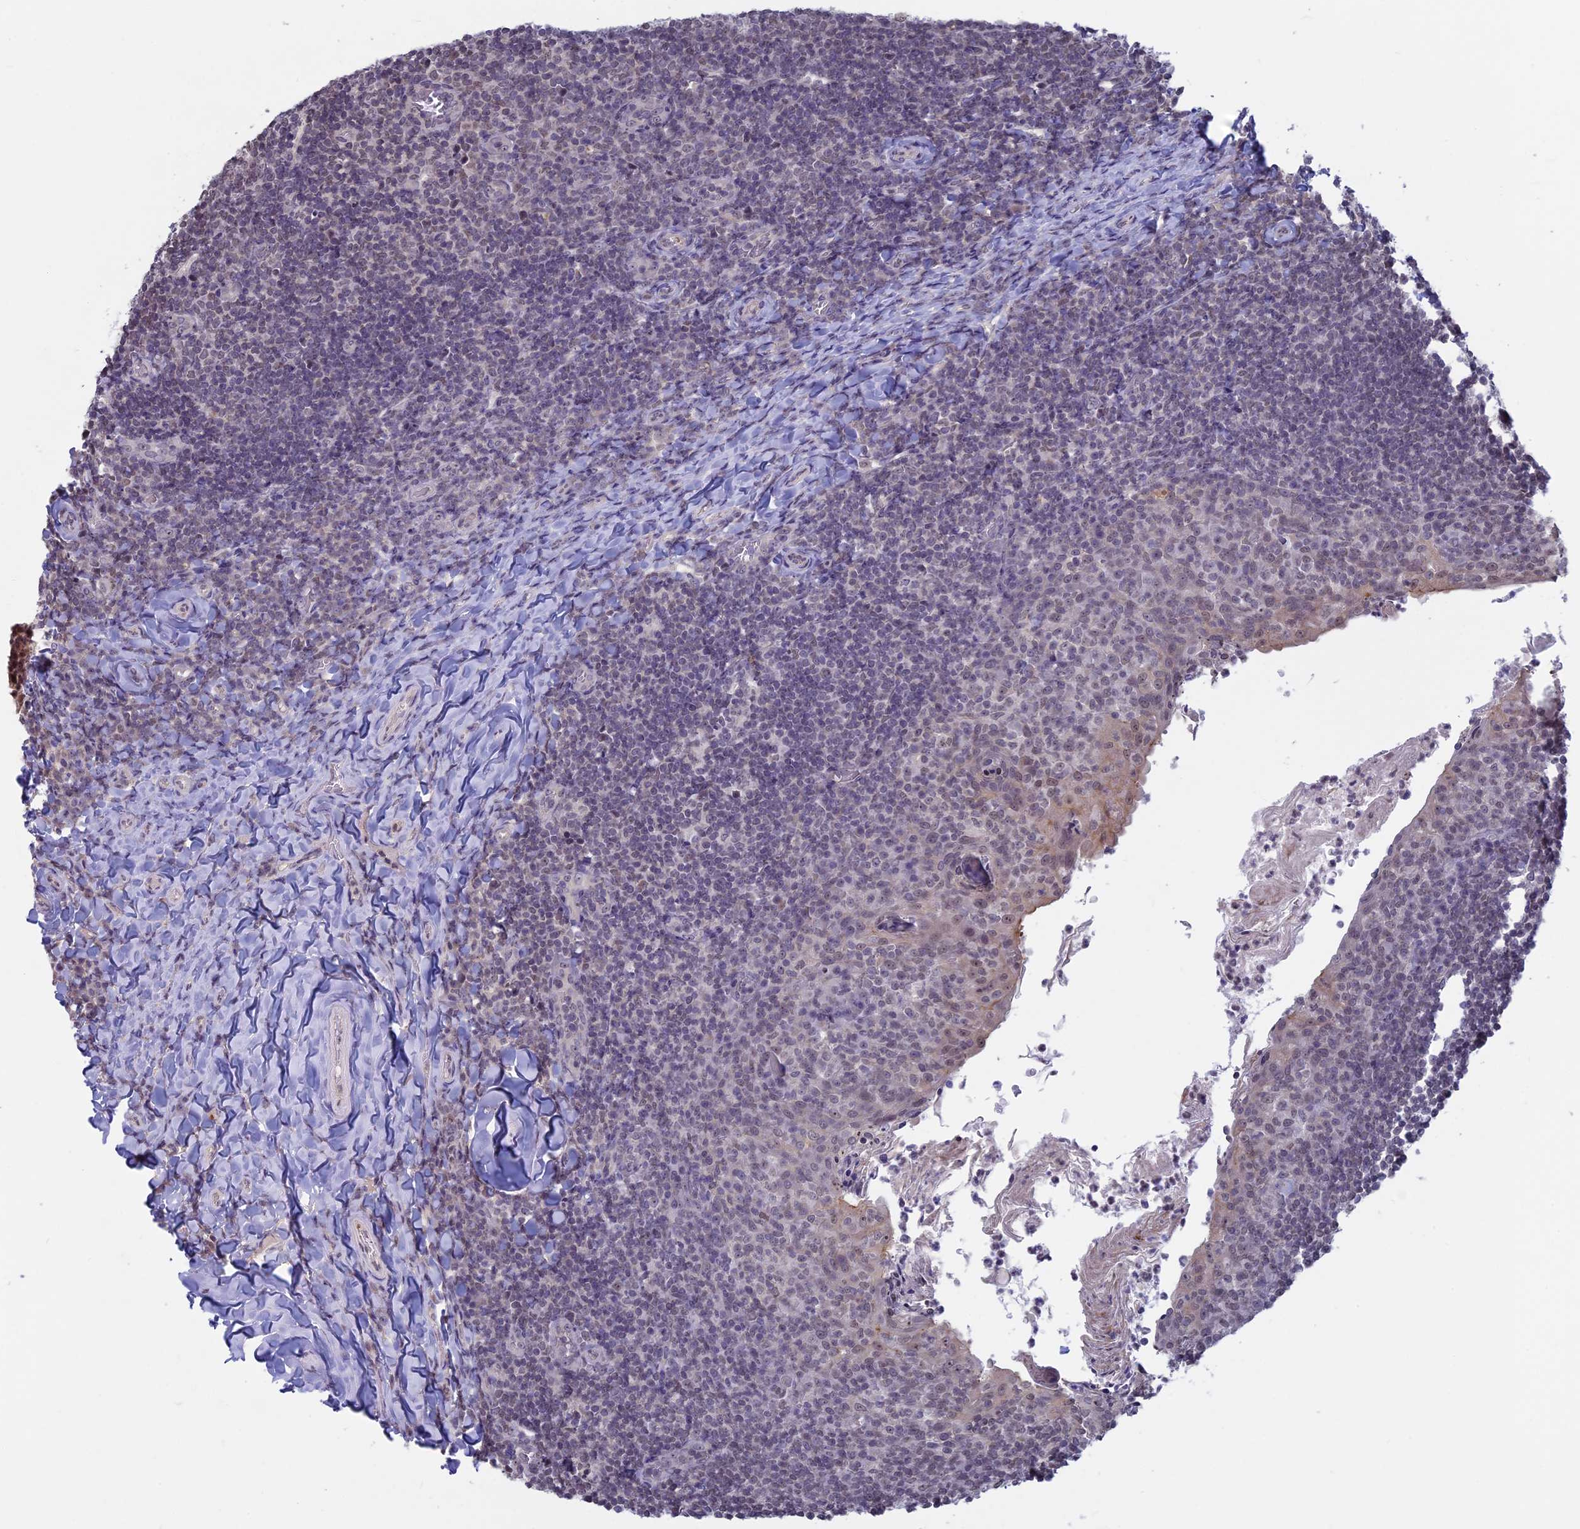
{"staining": {"intensity": "weak", "quantity": "25%-75%", "location": "nuclear"}, "tissue": "tonsil", "cell_type": "Germinal center cells", "image_type": "normal", "snomed": [{"axis": "morphology", "description": "Normal tissue, NOS"}, {"axis": "topography", "description": "Tonsil"}], "caption": "Immunohistochemistry (DAB) staining of benign tonsil displays weak nuclear protein expression in about 25%-75% of germinal center cells. (DAB (3,3'-diaminobenzidine) IHC with brightfield microscopy, high magnification).", "gene": "SPIRE1", "patient": {"sex": "female", "age": 10}}